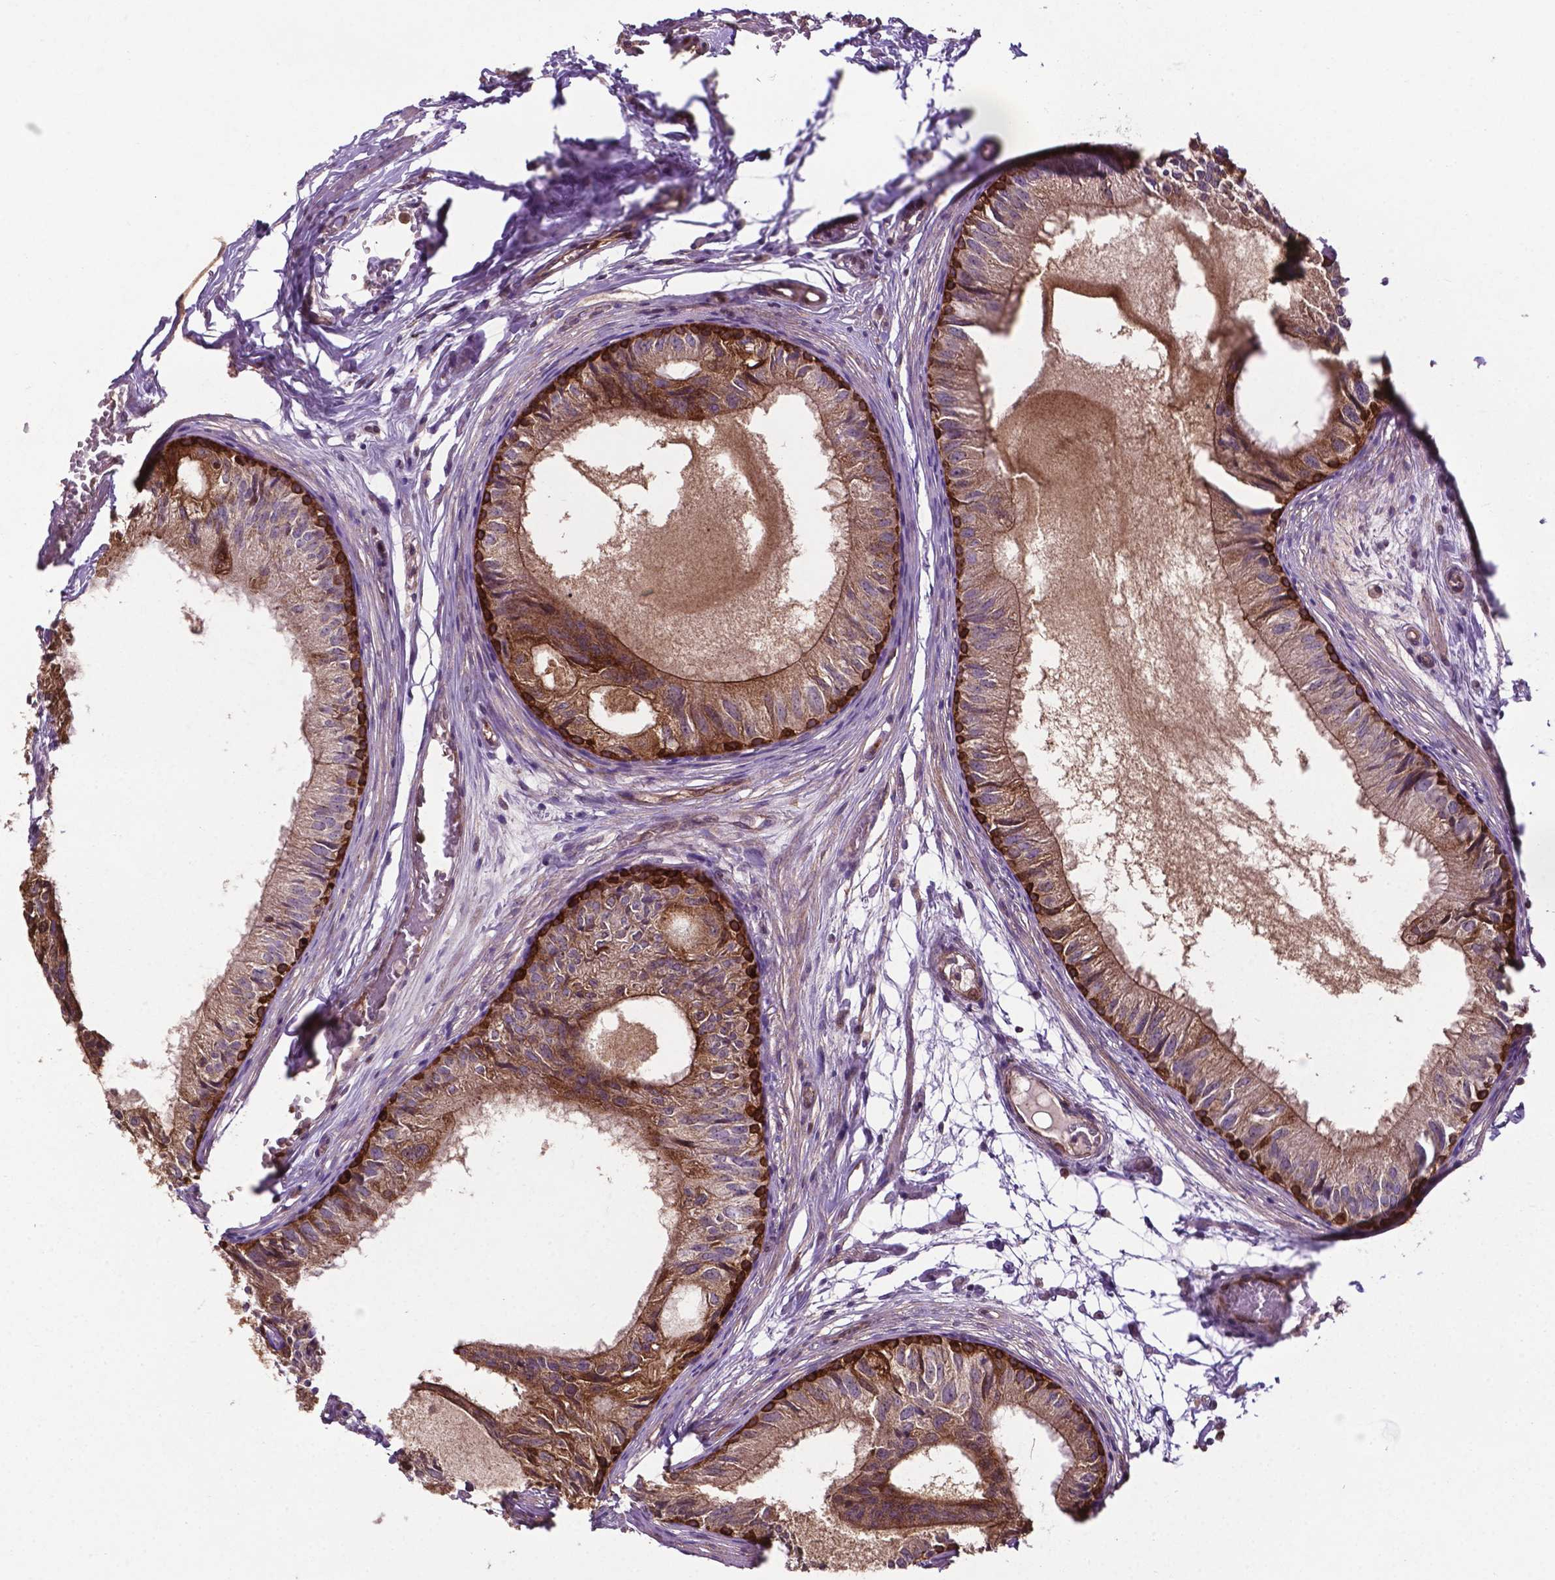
{"staining": {"intensity": "strong", "quantity": "<25%", "location": "cytoplasmic/membranous"}, "tissue": "epididymis", "cell_type": "Glandular cells", "image_type": "normal", "snomed": [{"axis": "morphology", "description": "Normal tissue, NOS"}, {"axis": "topography", "description": "Epididymis"}], "caption": "A photomicrograph of epididymis stained for a protein exhibits strong cytoplasmic/membranous brown staining in glandular cells. The protein of interest is stained brown, and the nuclei are stained in blue (DAB (3,3'-diaminobenzidine) IHC with brightfield microscopy, high magnification).", "gene": "SMAD3", "patient": {"sex": "male", "age": 25}}